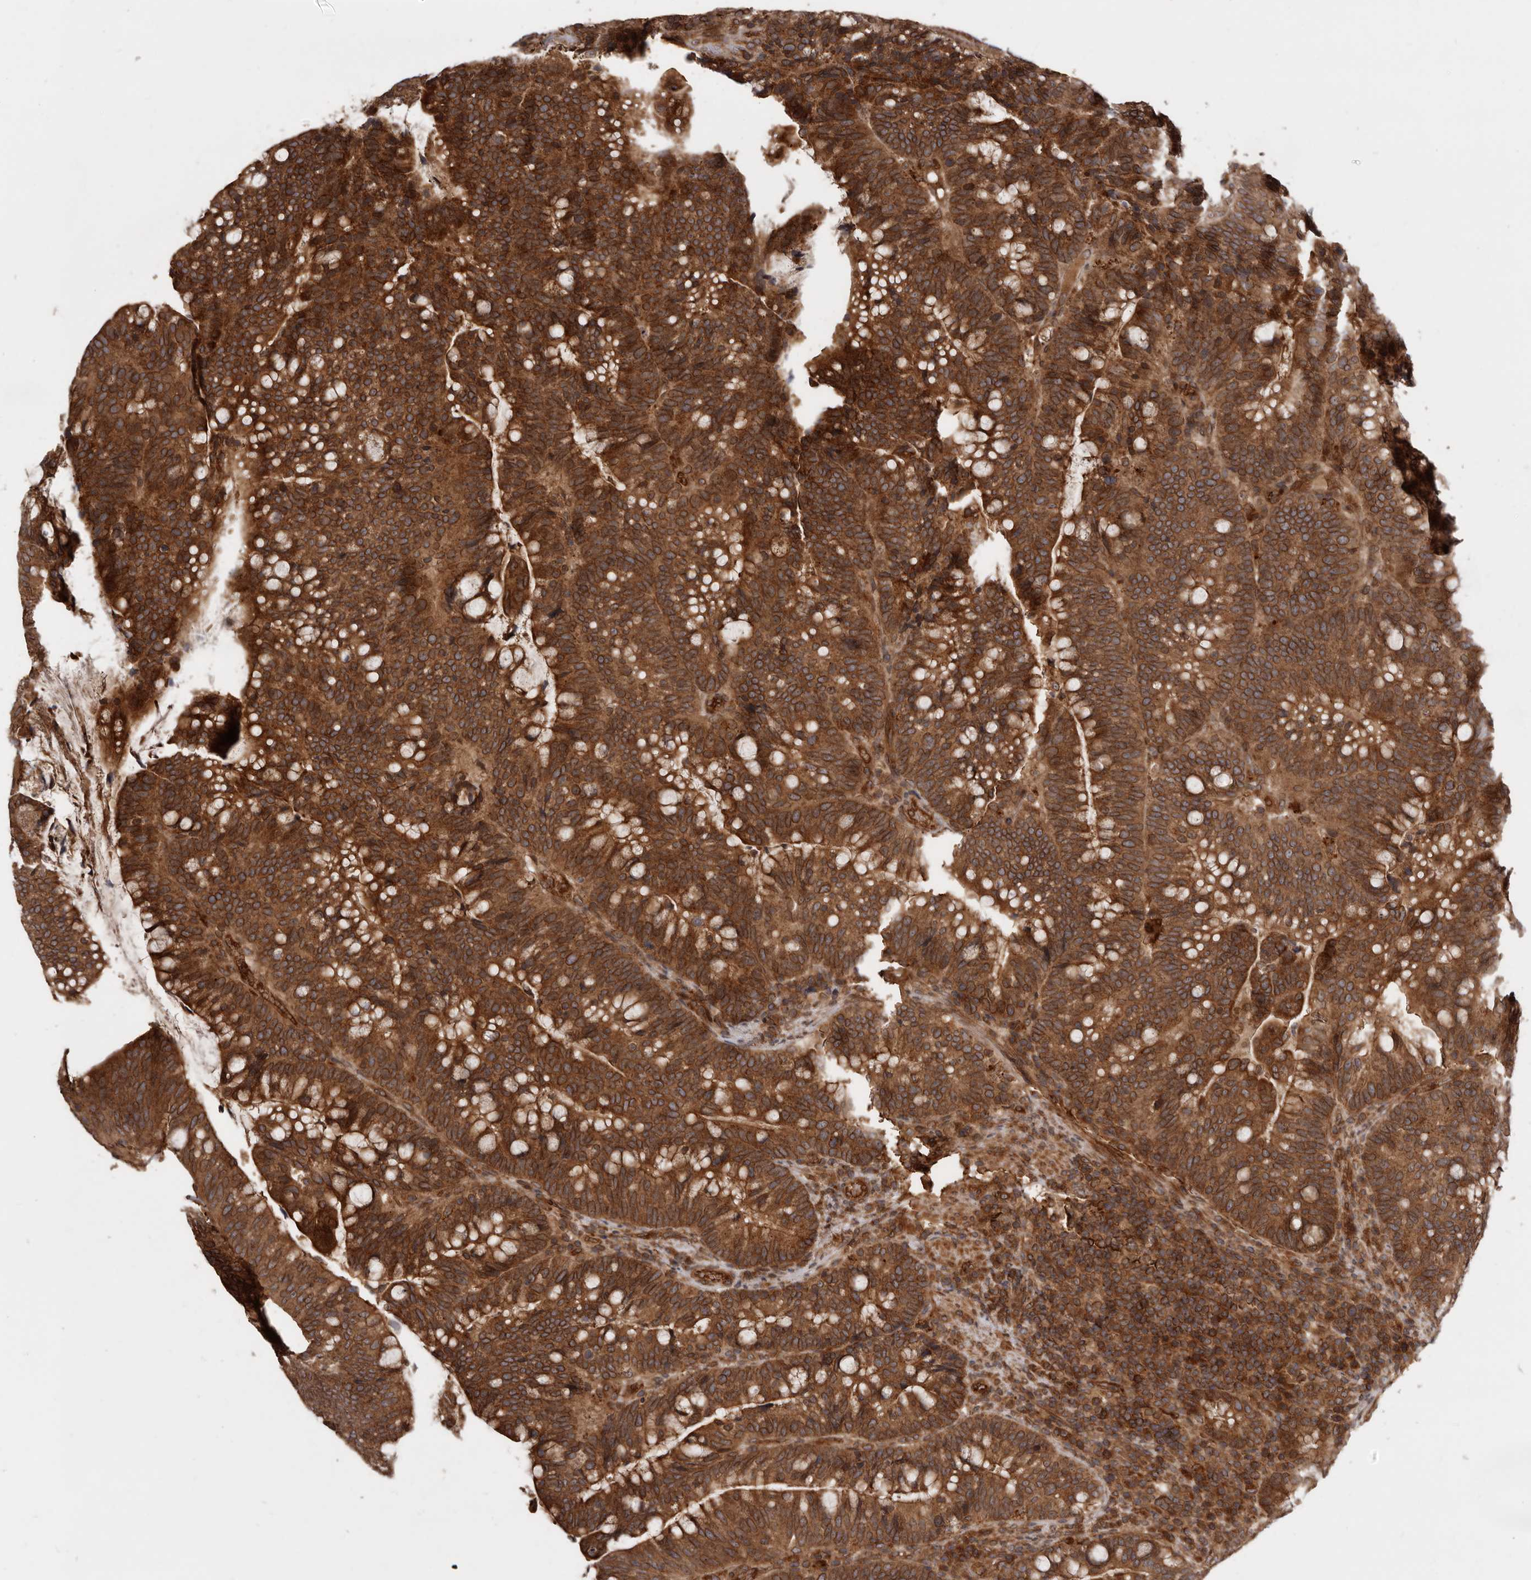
{"staining": {"intensity": "strong", "quantity": ">75%", "location": "cytoplasmic/membranous,nuclear"}, "tissue": "colorectal cancer", "cell_type": "Tumor cells", "image_type": "cancer", "snomed": [{"axis": "morphology", "description": "Adenocarcinoma, NOS"}, {"axis": "topography", "description": "Colon"}], "caption": "Immunohistochemistry (IHC) staining of colorectal cancer (adenocarcinoma), which demonstrates high levels of strong cytoplasmic/membranous and nuclear expression in about >75% of tumor cells indicating strong cytoplasmic/membranous and nuclear protein staining. The staining was performed using DAB (brown) for protein detection and nuclei were counterstained in hematoxylin (blue).", "gene": "STK36", "patient": {"sex": "female", "age": 66}}